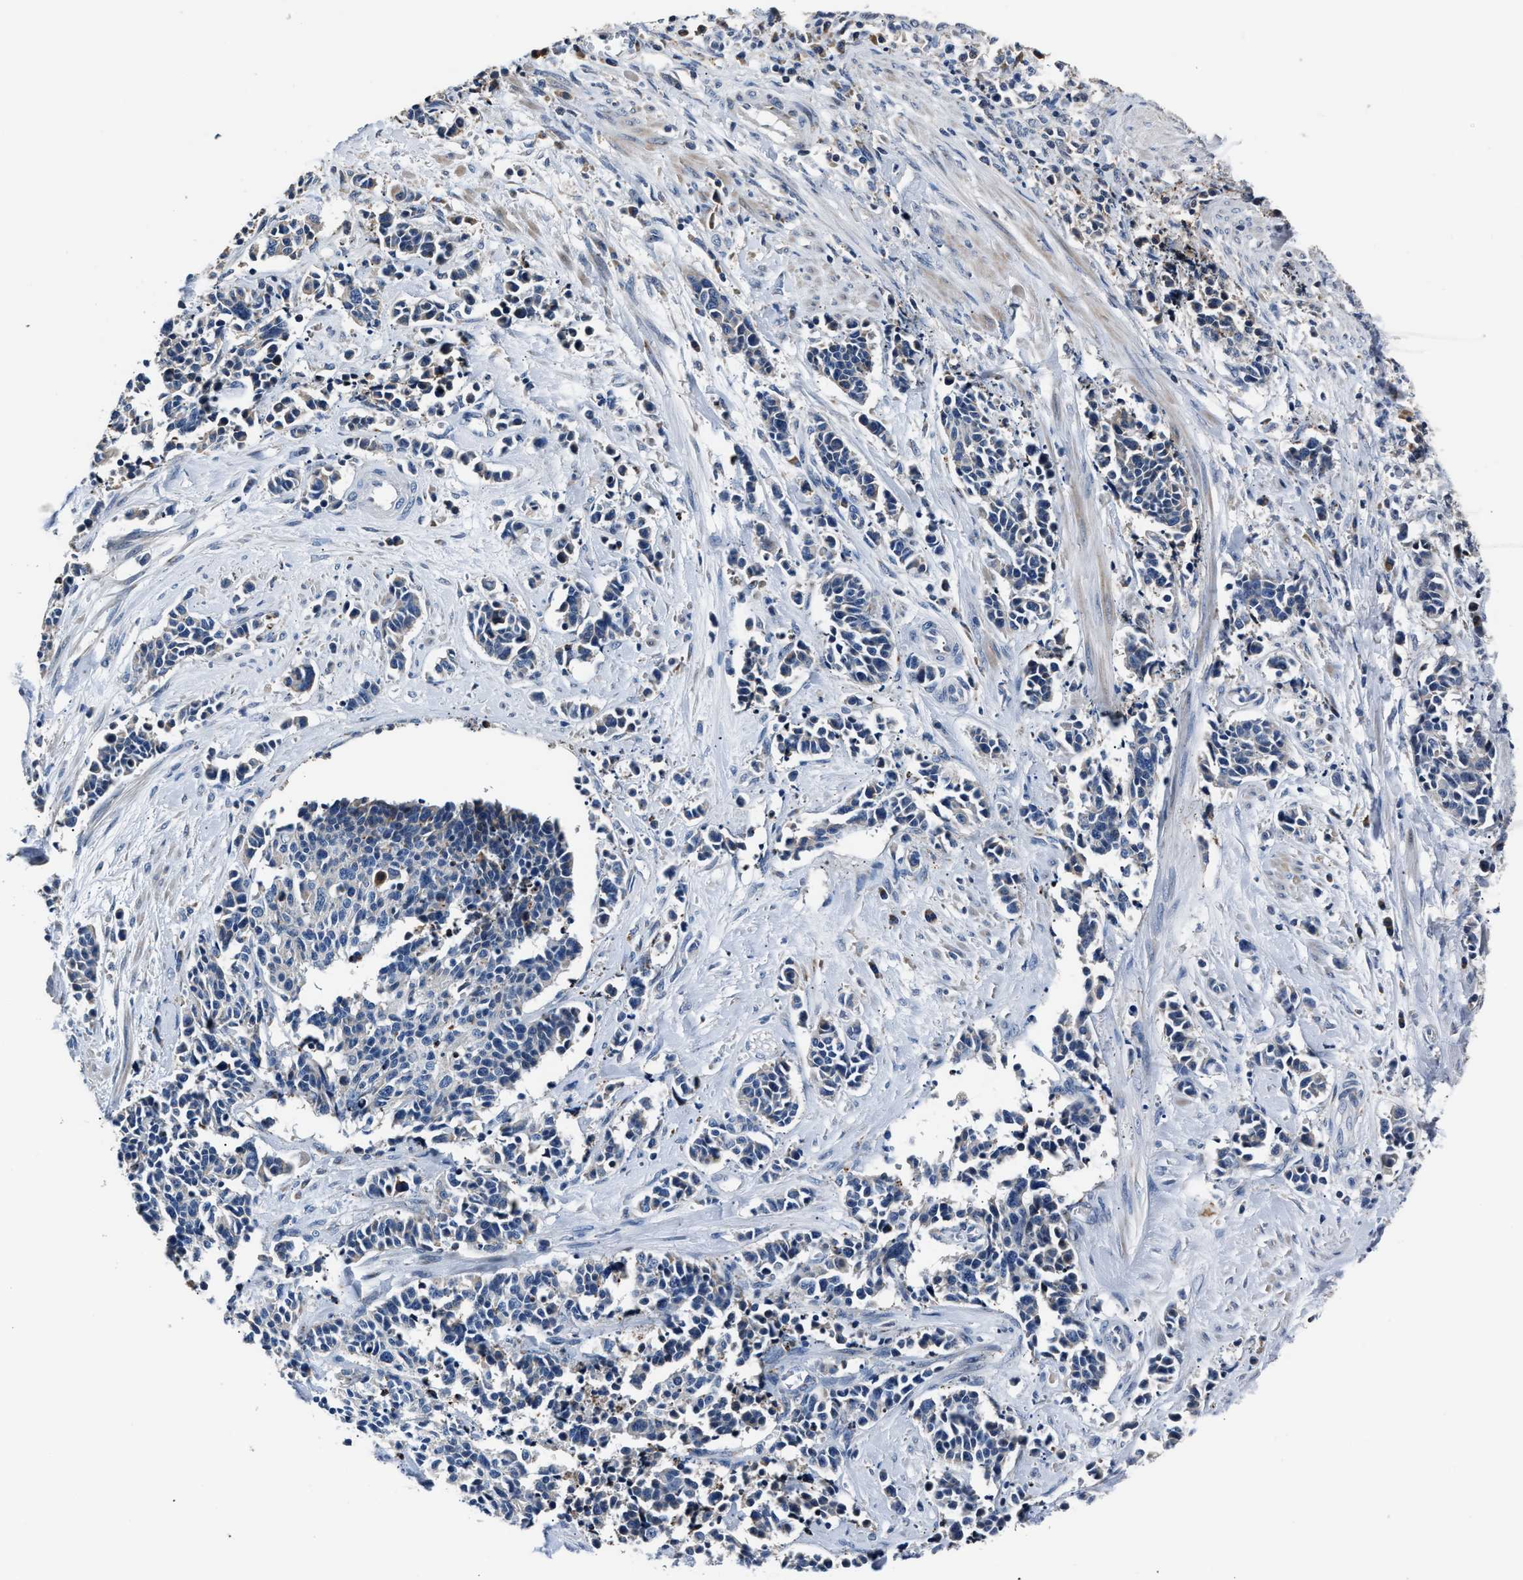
{"staining": {"intensity": "negative", "quantity": "none", "location": "none"}, "tissue": "cervical cancer", "cell_type": "Tumor cells", "image_type": "cancer", "snomed": [{"axis": "morphology", "description": "Squamous cell carcinoma, NOS"}, {"axis": "topography", "description": "Cervix"}], "caption": "IHC micrograph of neoplastic tissue: human squamous cell carcinoma (cervical) stained with DAB reveals no significant protein staining in tumor cells. (IHC, brightfield microscopy, high magnification).", "gene": "DNAJC24", "patient": {"sex": "female", "age": 35}}